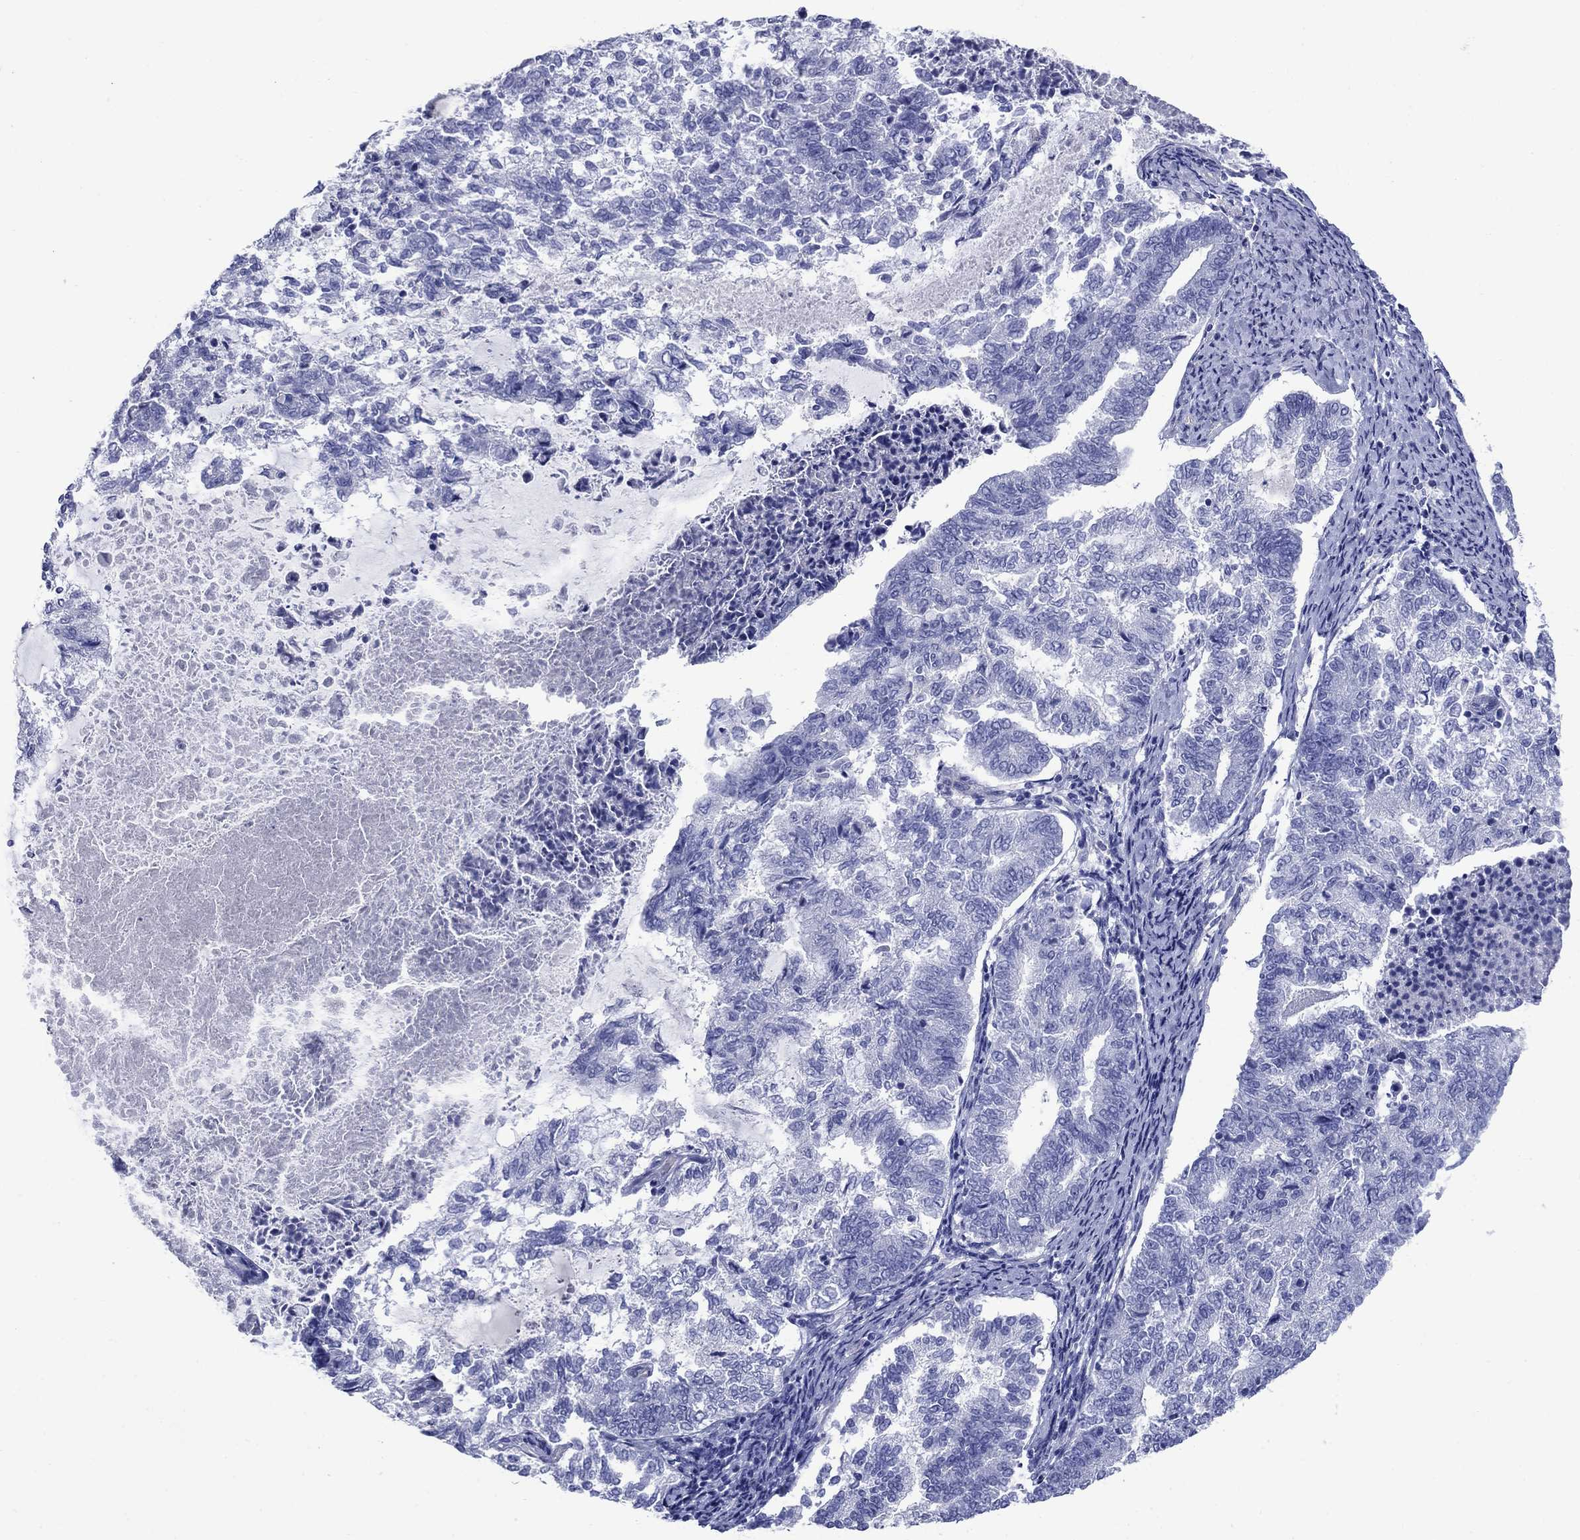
{"staining": {"intensity": "negative", "quantity": "none", "location": "none"}, "tissue": "endometrial cancer", "cell_type": "Tumor cells", "image_type": "cancer", "snomed": [{"axis": "morphology", "description": "Adenocarcinoma, NOS"}, {"axis": "topography", "description": "Endometrium"}], "caption": "The IHC micrograph has no significant expression in tumor cells of adenocarcinoma (endometrial) tissue.", "gene": "SMCP", "patient": {"sex": "female", "age": 65}}